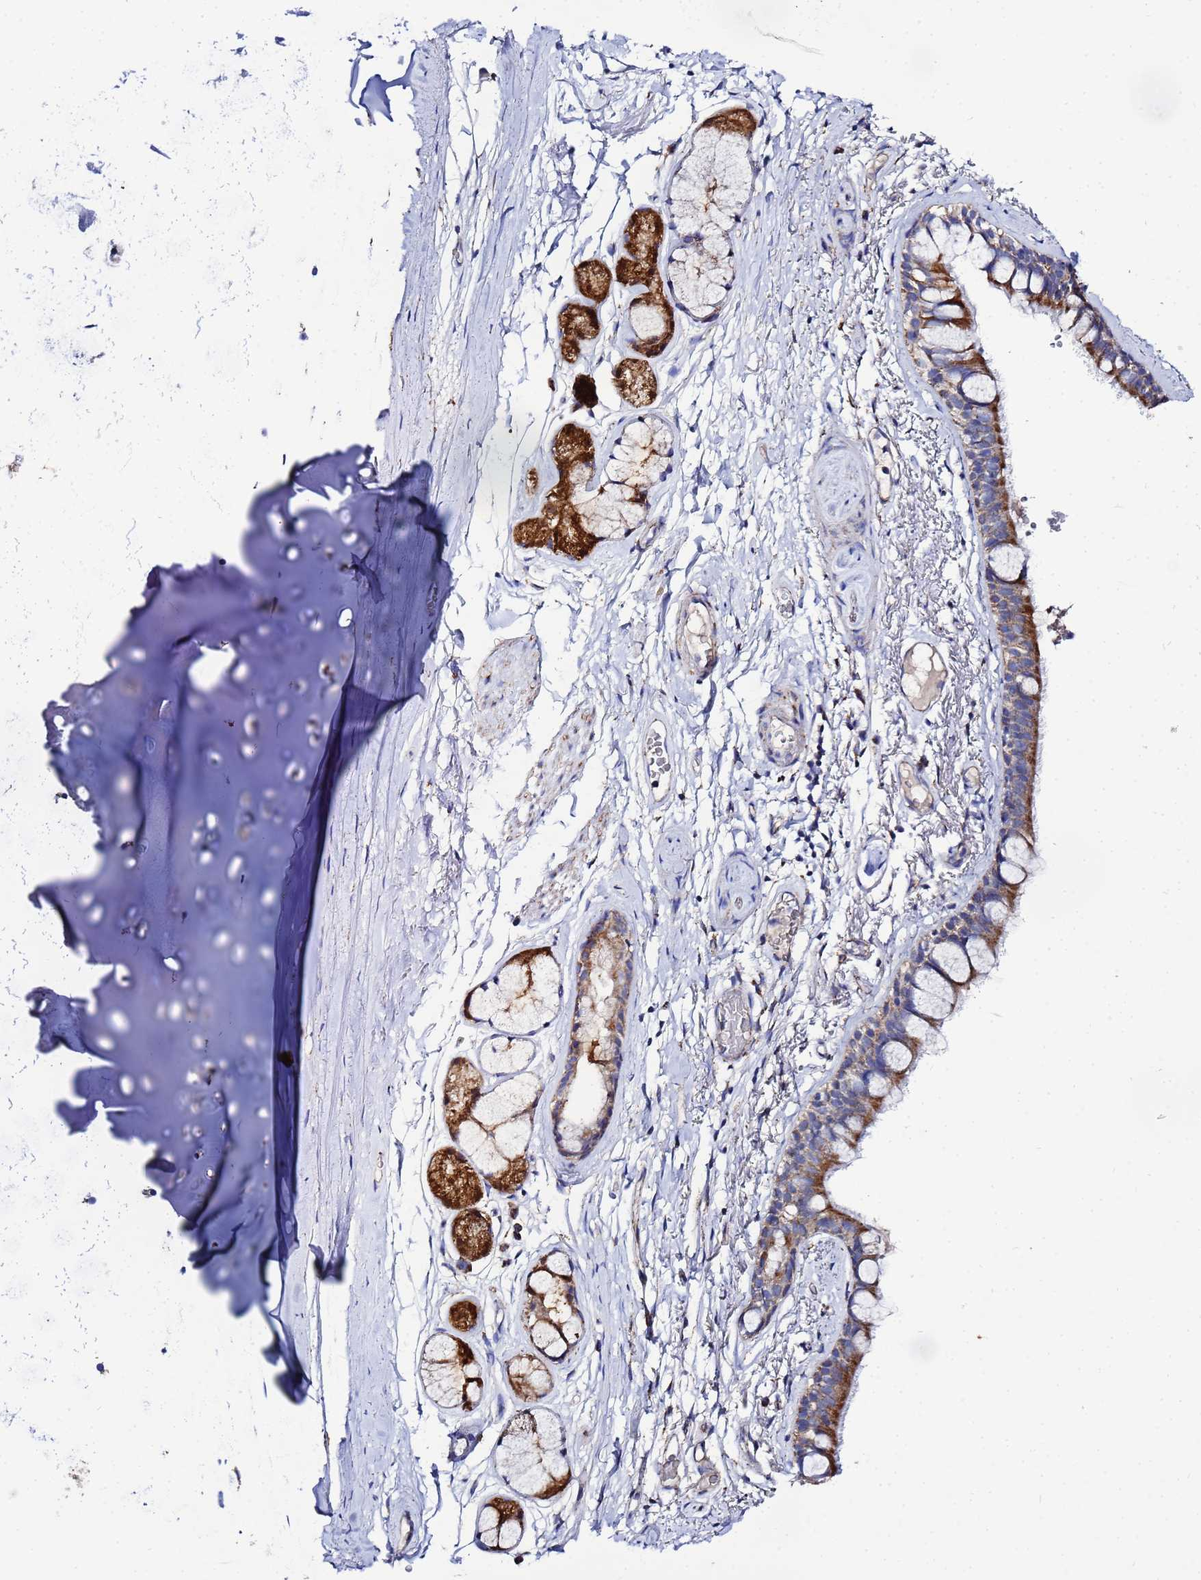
{"staining": {"intensity": "negative", "quantity": "none", "location": "none"}, "tissue": "adipose tissue", "cell_type": "Adipocytes", "image_type": "normal", "snomed": [{"axis": "morphology", "description": "Normal tissue, NOS"}, {"axis": "topography", "description": "Lymph node"}, {"axis": "topography", "description": "Bronchus"}], "caption": "This is a histopathology image of immunohistochemistry staining of benign adipose tissue, which shows no positivity in adipocytes. (Brightfield microscopy of DAB immunohistochemistry (IHC) at high magnification).", "gene": "FAHD2A", "patient": {"sex": "male", "age": 63}}